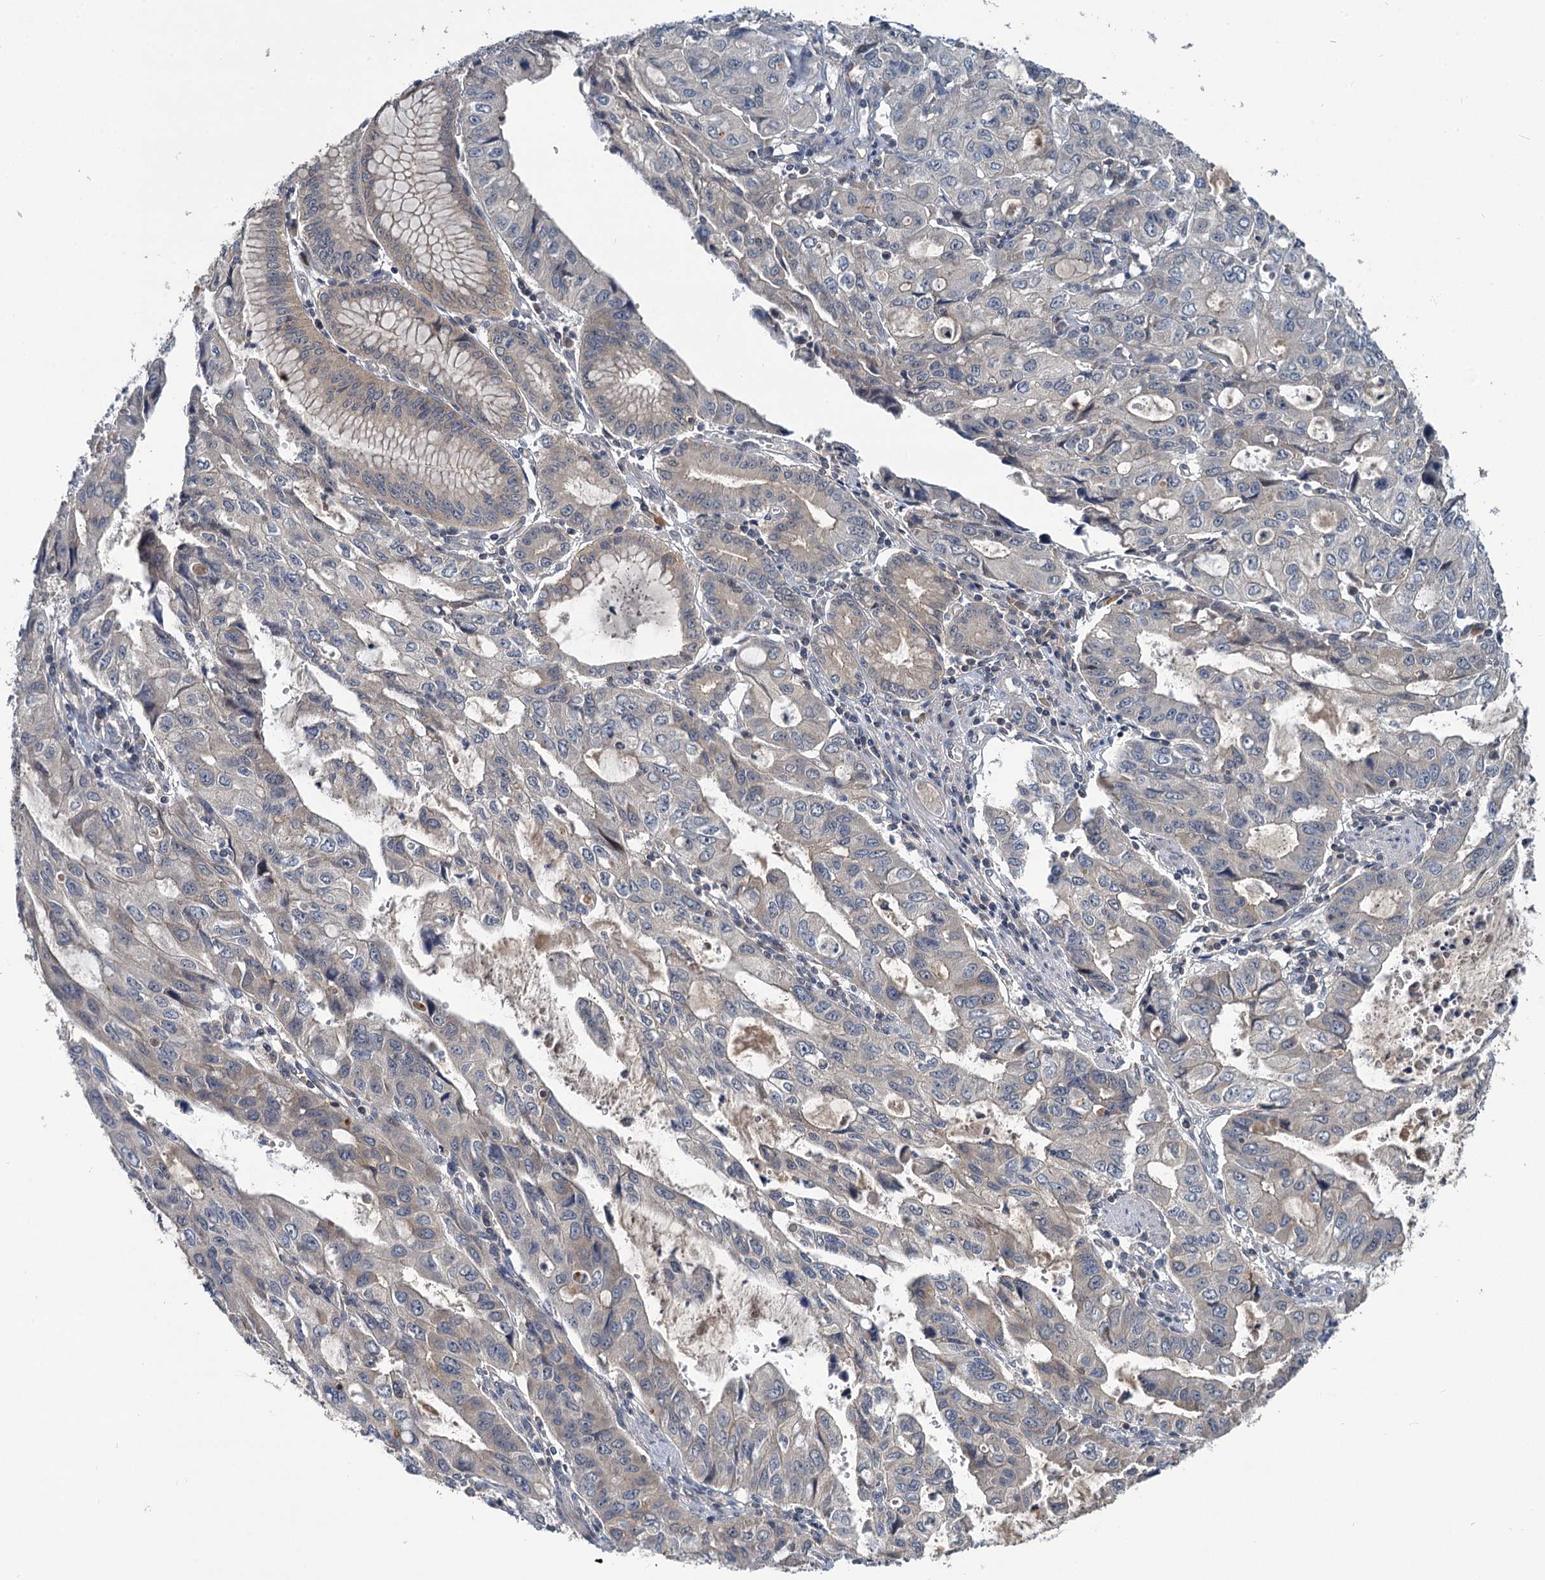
{"staining": {"intensity": "negative", "quantity": "none", "location": "none"}, "tissue": "stomach cancer", "cell_type": "Tumor cells", "image_type": "cancer", "snomed": [{"axis": "morphology", "description": "Adenocarcinoma, NOS"}, {"axis": "topography", "description": "Stomach, upper"}], "caption": "This photomicrograph is of adenocarcinoma (stomach) stained with immunohistochemistry (IHC) to label a protein in brown with the nuclei are counter-stained blue. There is no positivity in tumor cells. The staining was performed using DAB (3,3'-diaminobenzidine) to visualize the protein expression in brown, while the nuclei were stained in blue with hematoxylin (Magnification: 20x).", "gene": "TMEM39A", "patient": {"sex": "female", "age": 52}}